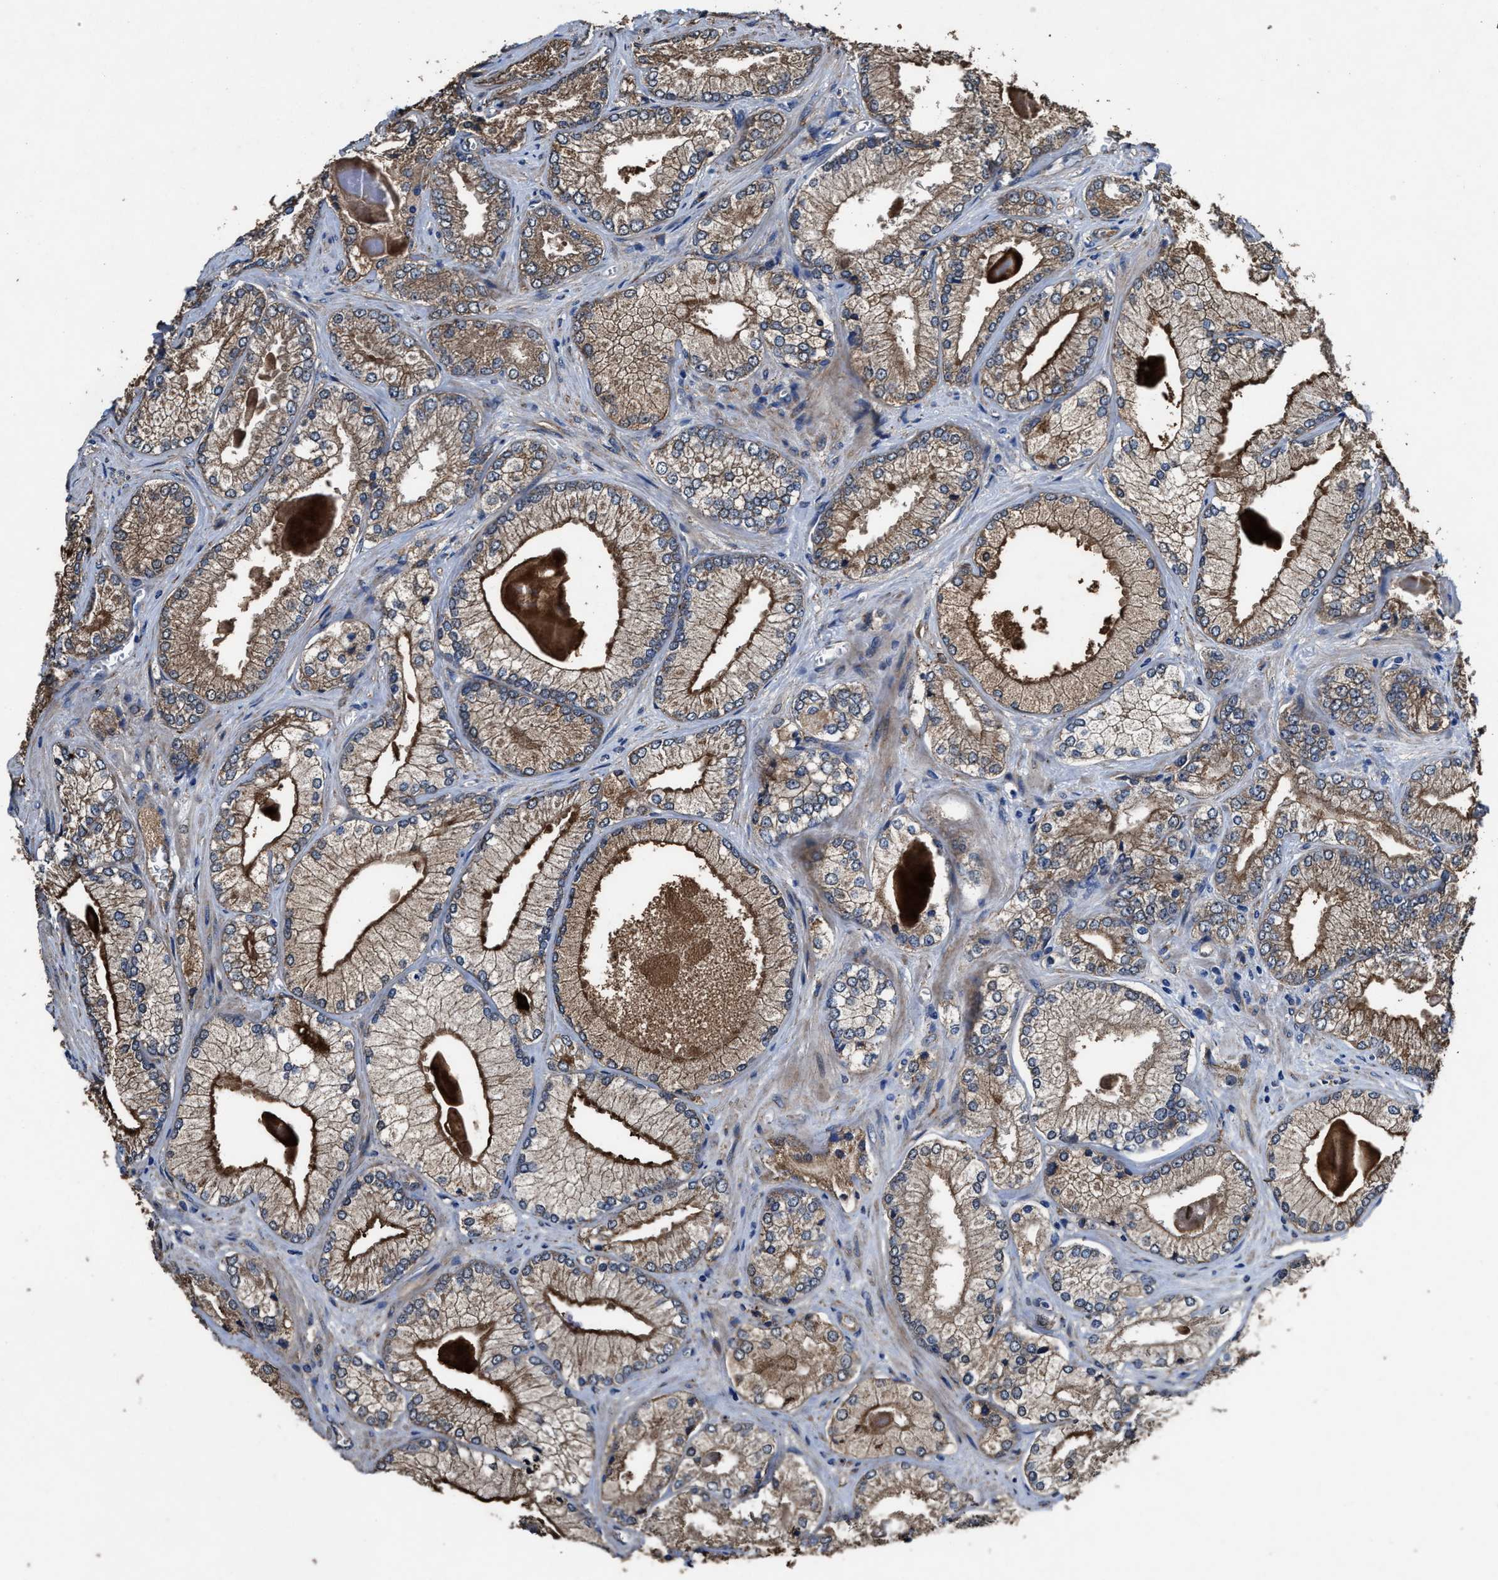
{"staining": {"intensity": "moderate", "quantity": ">75%", "location": "cytoplasmic/membranous"}, "tissue": "prostate cancer", "cell_type": "Tumor cells", "image_type": "cancer", "snomed": [{"axis": "morphology", "description": "Adenocarcinoma, Low grade"}, {"axis": "topography", "description": "Prostate"}], "caption": "Tumor cells reveal medium levels of moderate cytoplasmic/membranous staining in approximately >75% of cells in human prostate cancer.", "gene": "IDNK", "patient": {"sex": "male", "age": 65}}